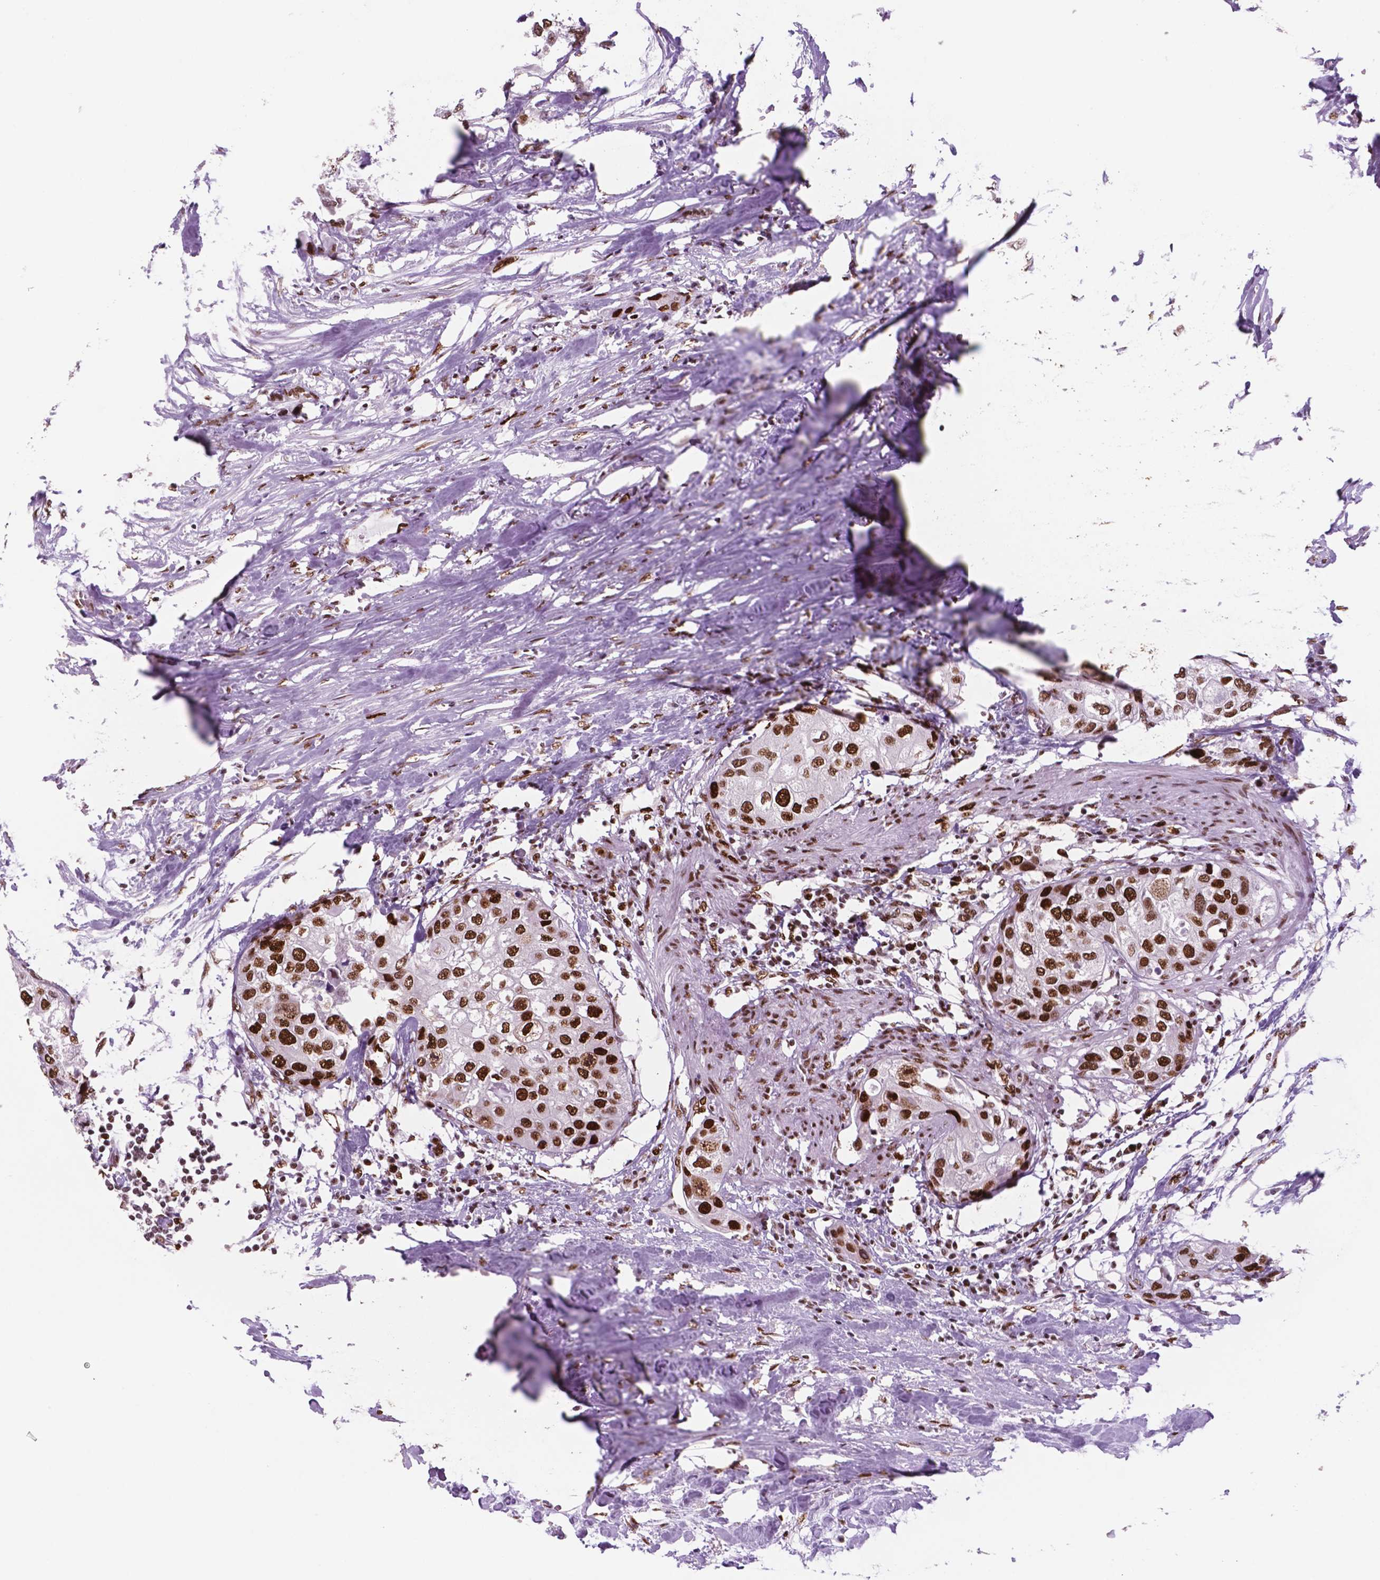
{"staining": {"intensity": "strong", "quantity": ">75%", "location": "nuclear"}, "tissue": "urothelial cancer", "cell_type": "Tumor cells", "image_type": "cancer", "snomed": [{"axis": "morphology", "description": "Urothelial carcinoma, High grade"}, {"axis": "topography", "description": "Urinary bladder"}], "caption": "Brown immunohistochemical staining in urothelial cancer shows strong nuclear staining in about >75% of tumor cells.", "gene": "MSH6", "patient": {"sex": "male", "age": 64}}